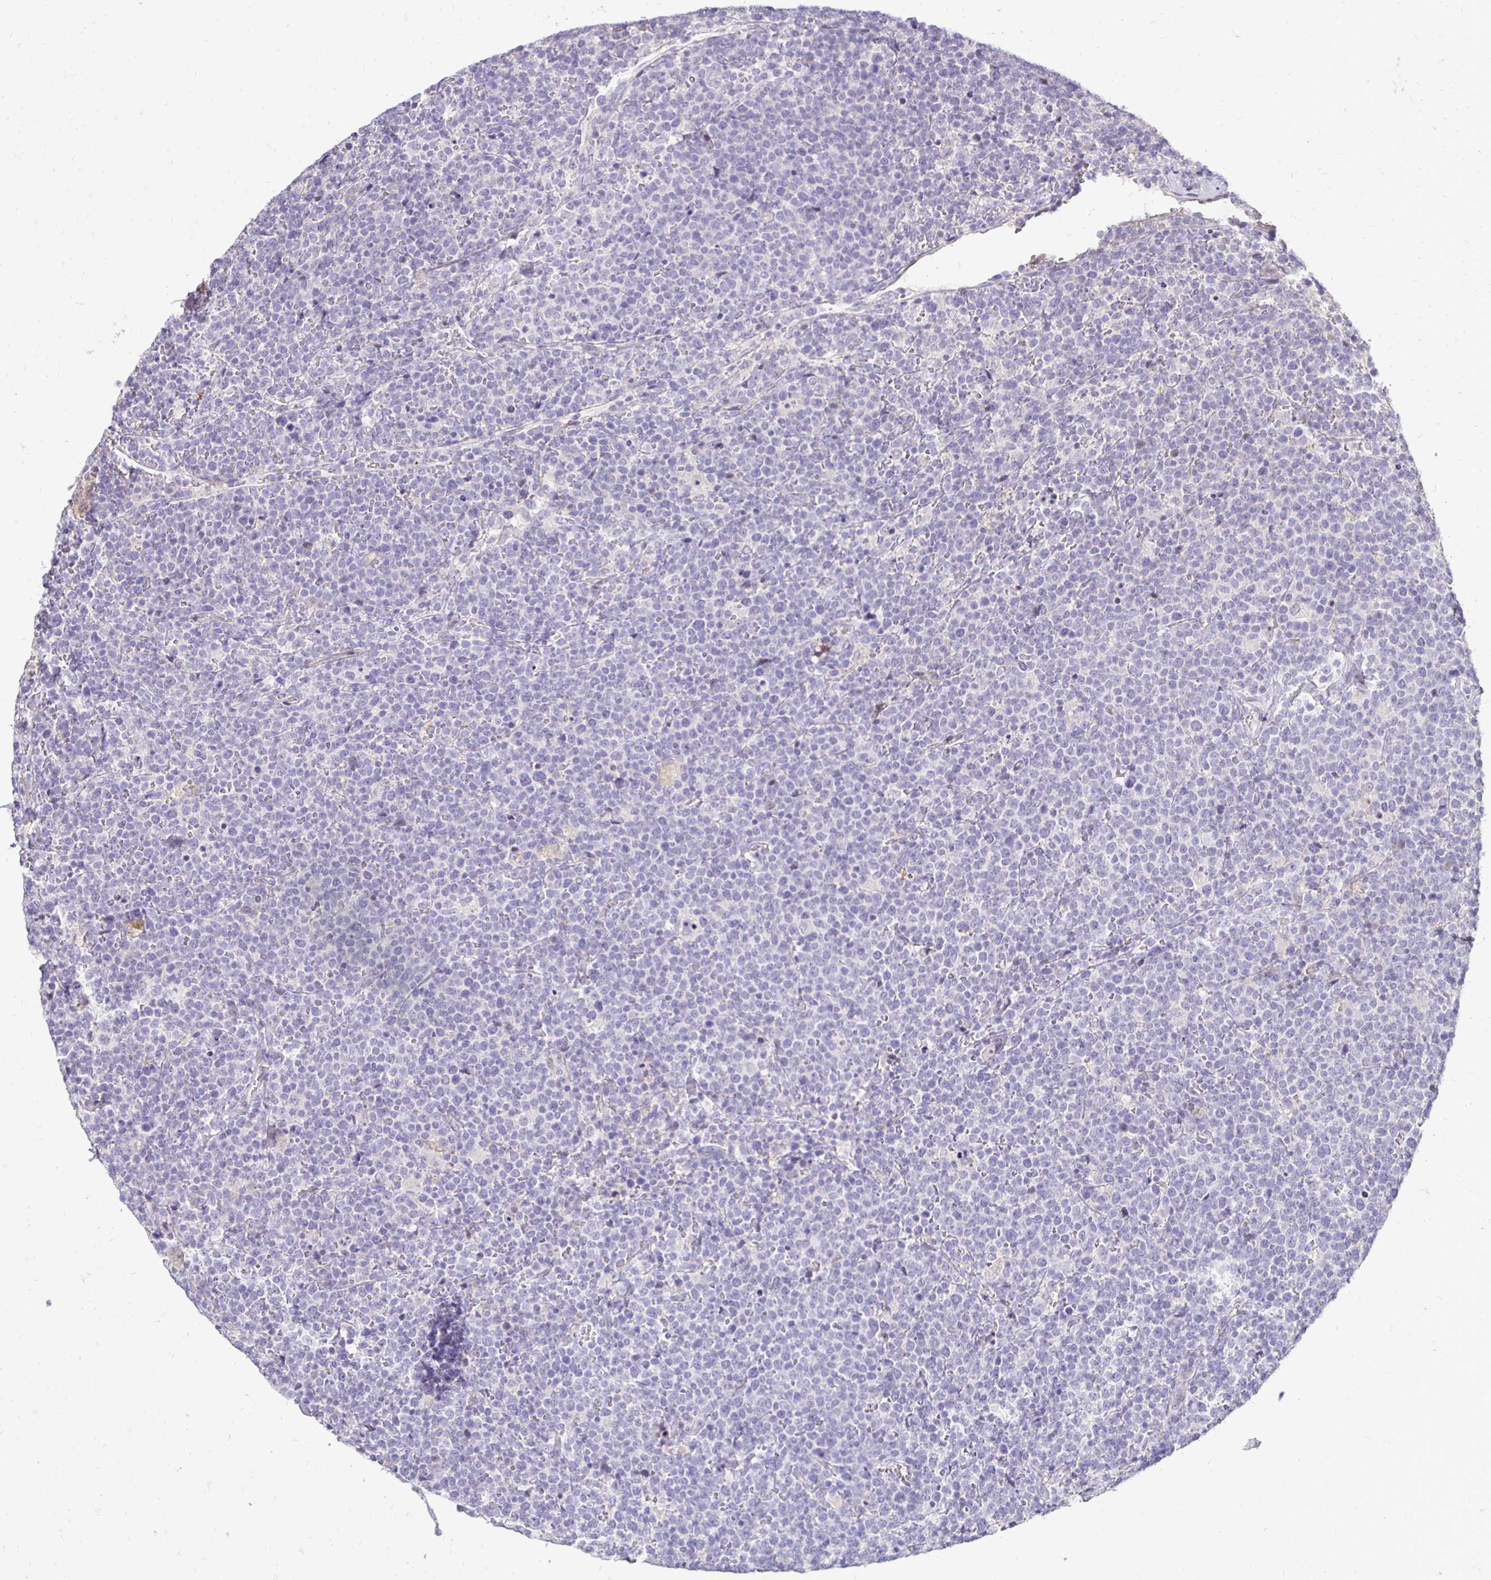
{"staining": {"intensity": "negative", "quantity": "none", "location": "none"}, "tissue": "lymphoma", "cell_type": "Tumor cells", "image_type": "cancer", "snomed": [{"axis": "morphology", "description": "Malignant lymphoma, non-Hodgkin's type, High grade"}, {"axis": "topography", "description": "Lymph node"}], "caption": "Tumor cells show no significant positivity in lymphoma.", "gene": "GAS2", "patient": {"sex": "male", "age": 61}}